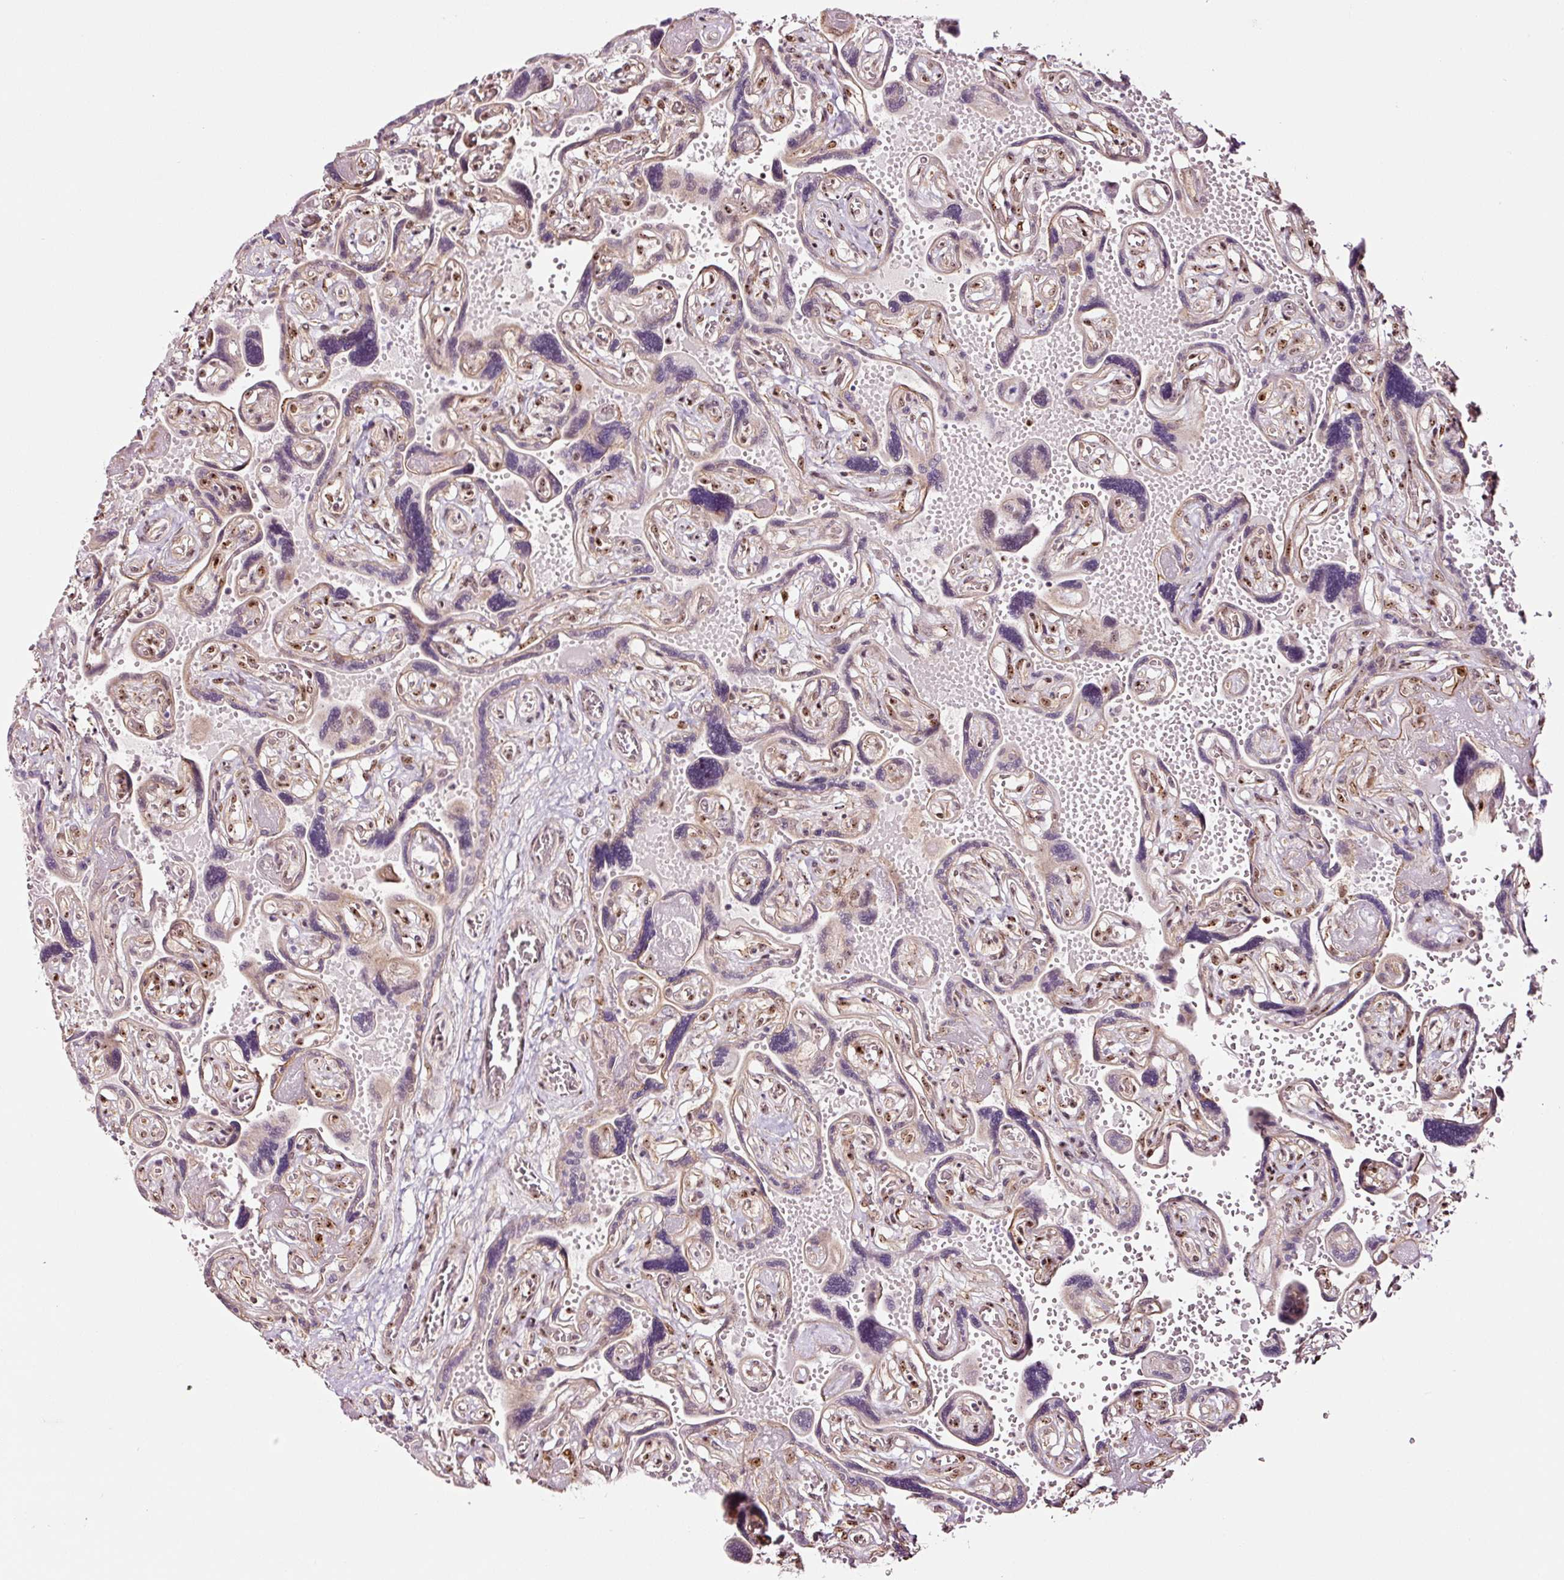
{"staining": {"intensity": "strong", "quantity": ">75%", "location": "nuclear"}, "tissue": "placenta", "cell_type": "Trophoblastic cells", "image_type": "normal", "snomed": [{"axis": "morphology", "description": "Normal tissue, NOS"}, {"axis": "topography", "description": "Placenta"}], "caption": "Benign placenta shows strong nuclear staining in approximately >75% of trophoblastic cells.", "gene": "GNL3", "patient": {"sex": "female", "age": 32}}